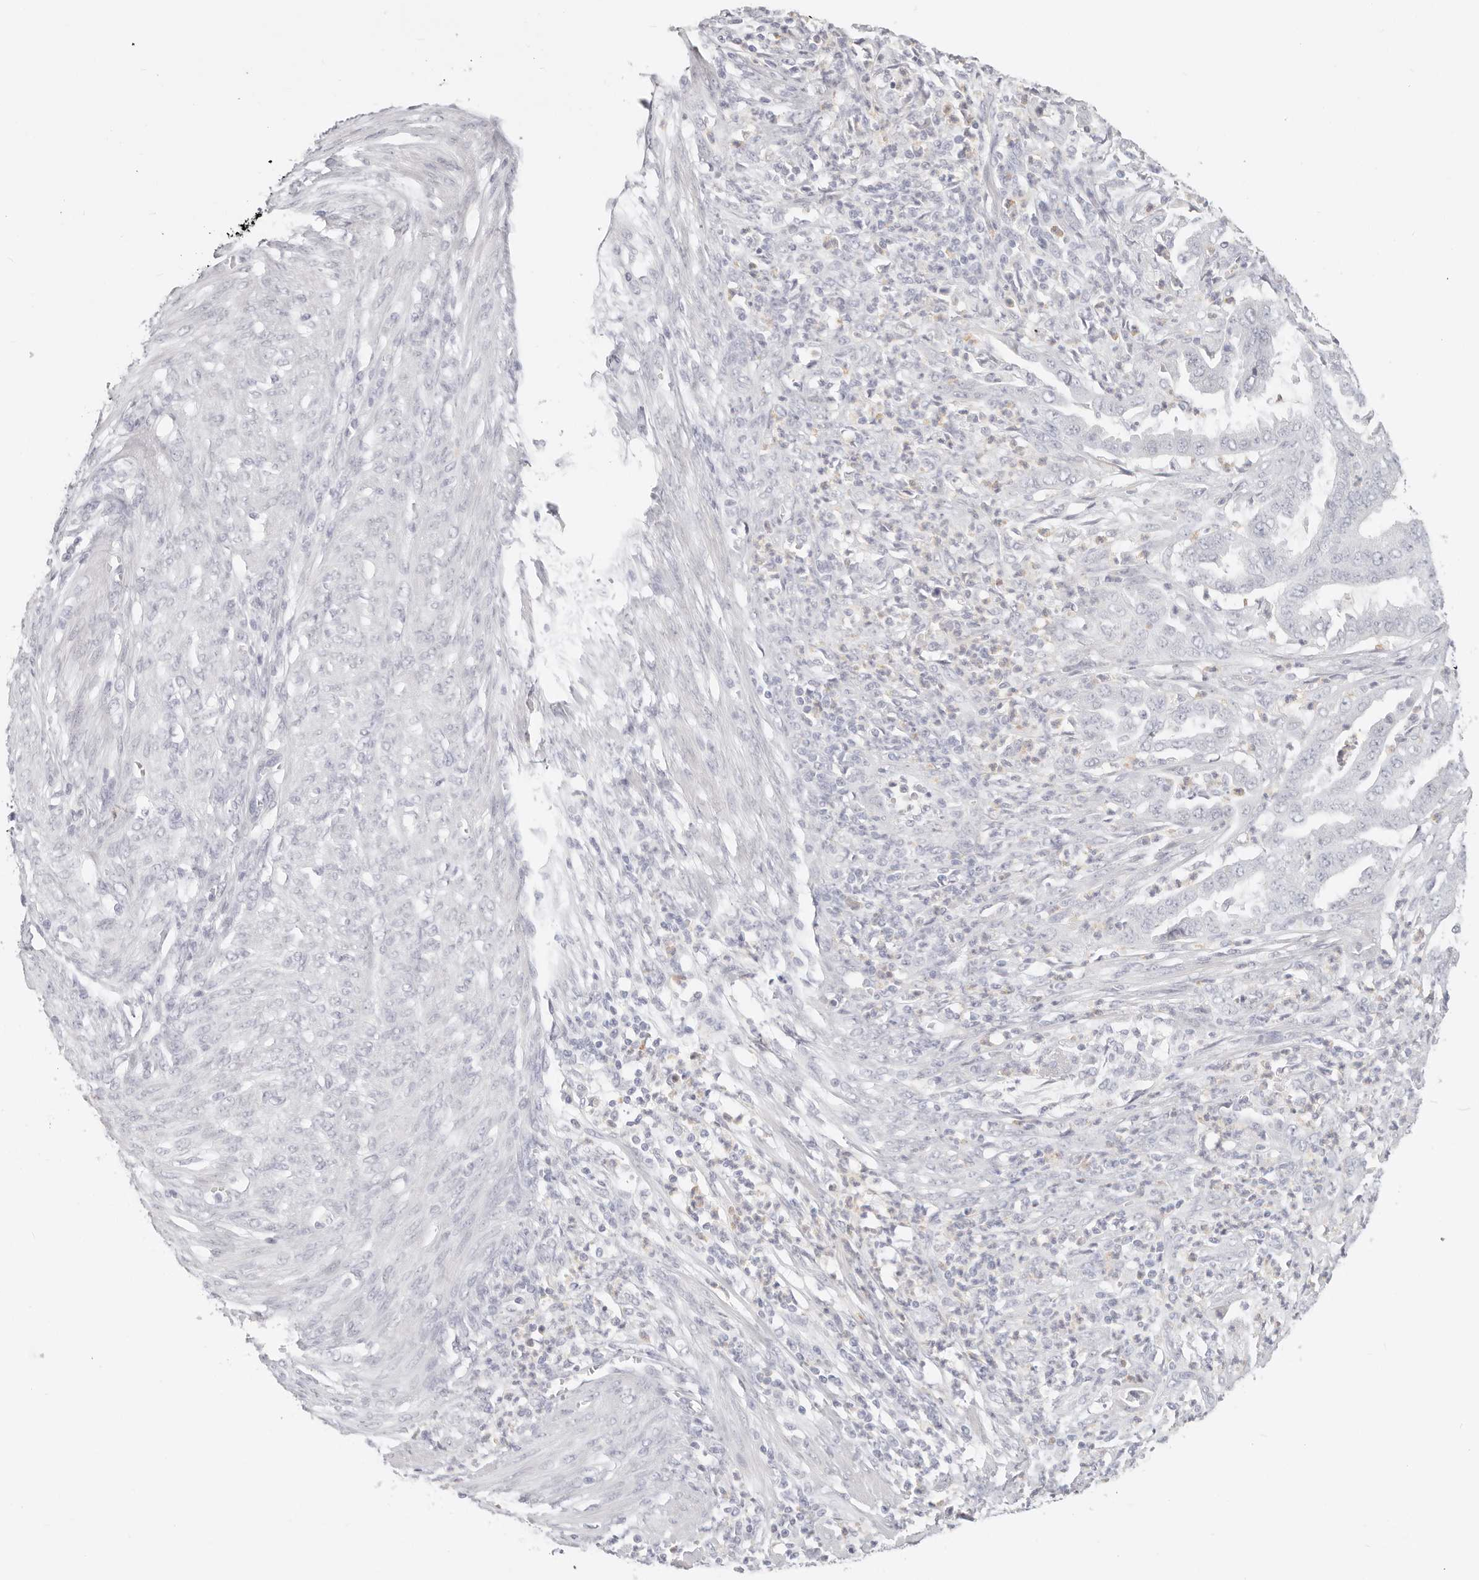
{"staining": {"intensity": "negative", "quantity": "none", "location": "none"}, "tissue": "endometrial cancer", "cell_type": "Tumor cells", "image_type": "cancer", "snomed": [{"axis": "morphology", "description": "Adenocarcinoma, NOS"}, {"axis": "topography", "description": "Endometrium"}], "caption": "The immunohistochemistry image has no significant positivity in tumor cells of endometrial cancer (adenocarcinoma) tissue.", "gene": "ASCL1", "patient": {"sex": "female", "age": 51}}